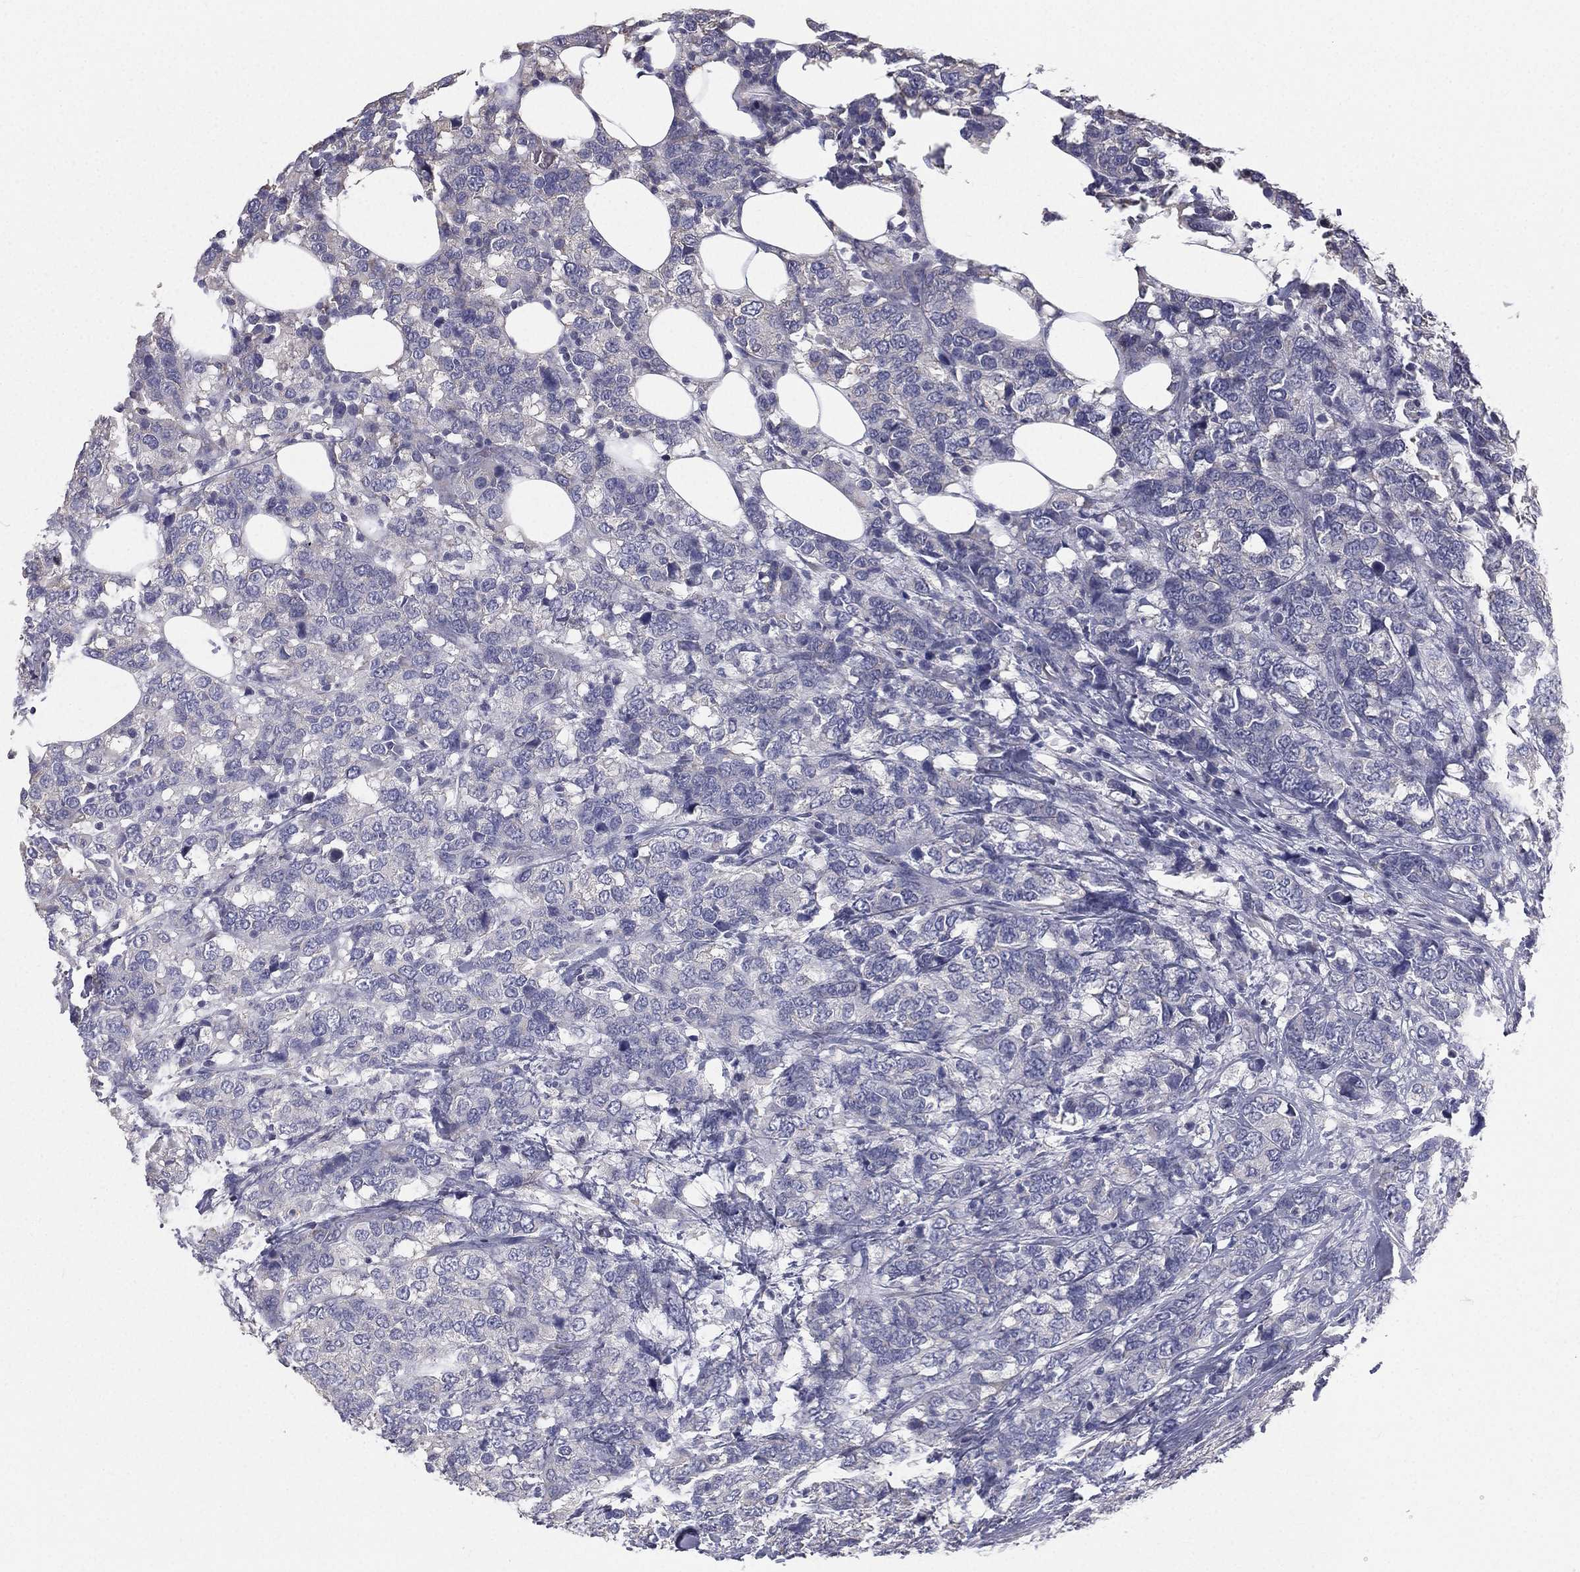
{"staining": {"intensity": "negative", "quantity": "none", "location": "none"}, "tissue": "breast cancer", "cell_type": "Tumor cells", "image_type": "cancer", "snomed": [{"axis": "morphology", "description": "Lobular carcinoma"}, {"axis": "topography", "description": "Breast"}], "caption": "The image displays no staining of tumor cells in breast cancer (lobular carcinoma). (Brightfield microscopy of DAB (3,3'-diaminobenzidine) immunohistochemistry at high magnification).", "gene": "MUC13", "patient": {"sex": "female", "age": 59}}